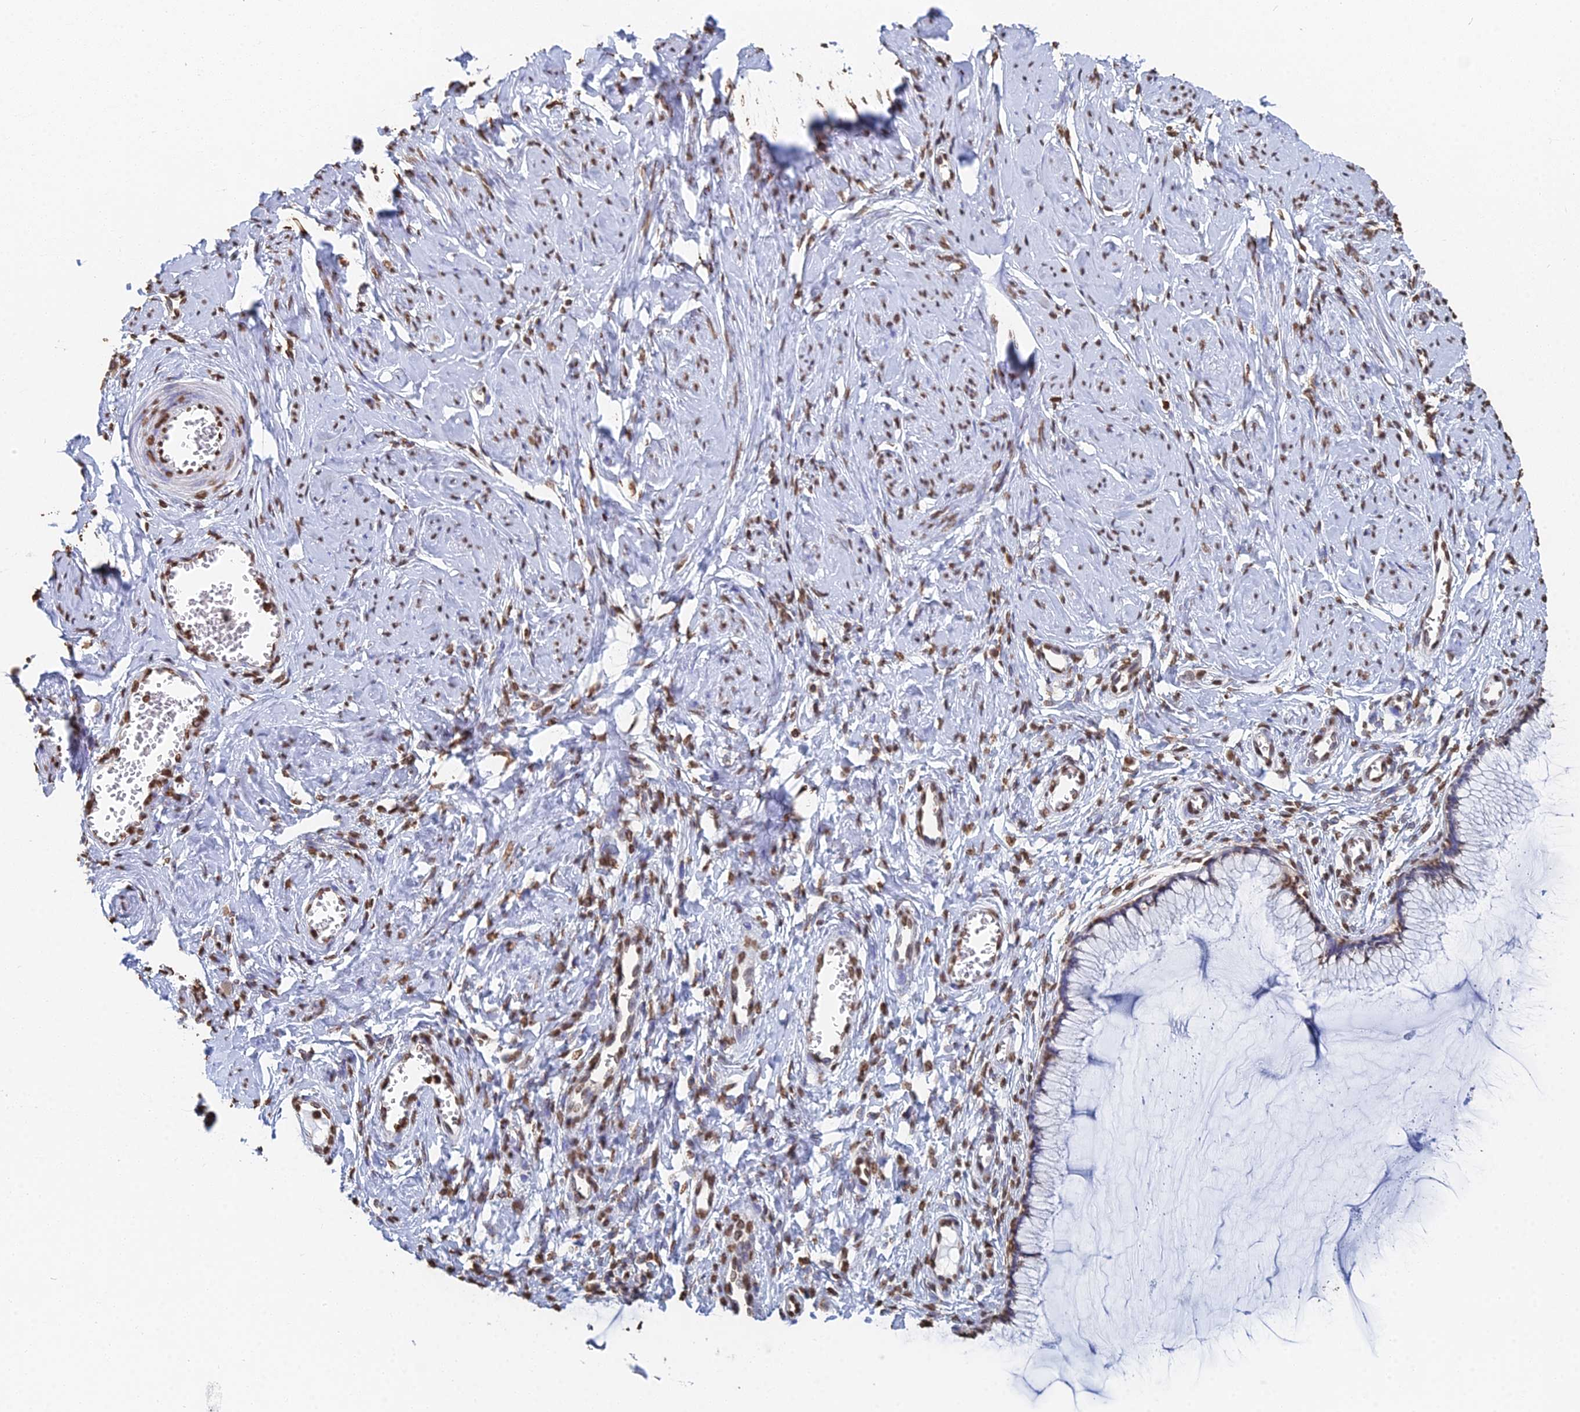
{"staining": {"intensity": "negative", "quantity": "none", "location": "none"}, "tissue": "cervix", "cell_type": "Glandular cells", "image_type": "normal", "snomed": [{"axis": "morphology", "description": "Normal tissue, NOS"}, {"axis": "morphology", "description": "Adenocarcinoma, NOS"}, {"axis": "topography", "description": "Cervix"}], "caption": "Normal cervix was stained to show a protein in brown. There is no significant staining in glandular cells.", "gene": "GBP3", "patient": {"sex": "female", "age": 29}}